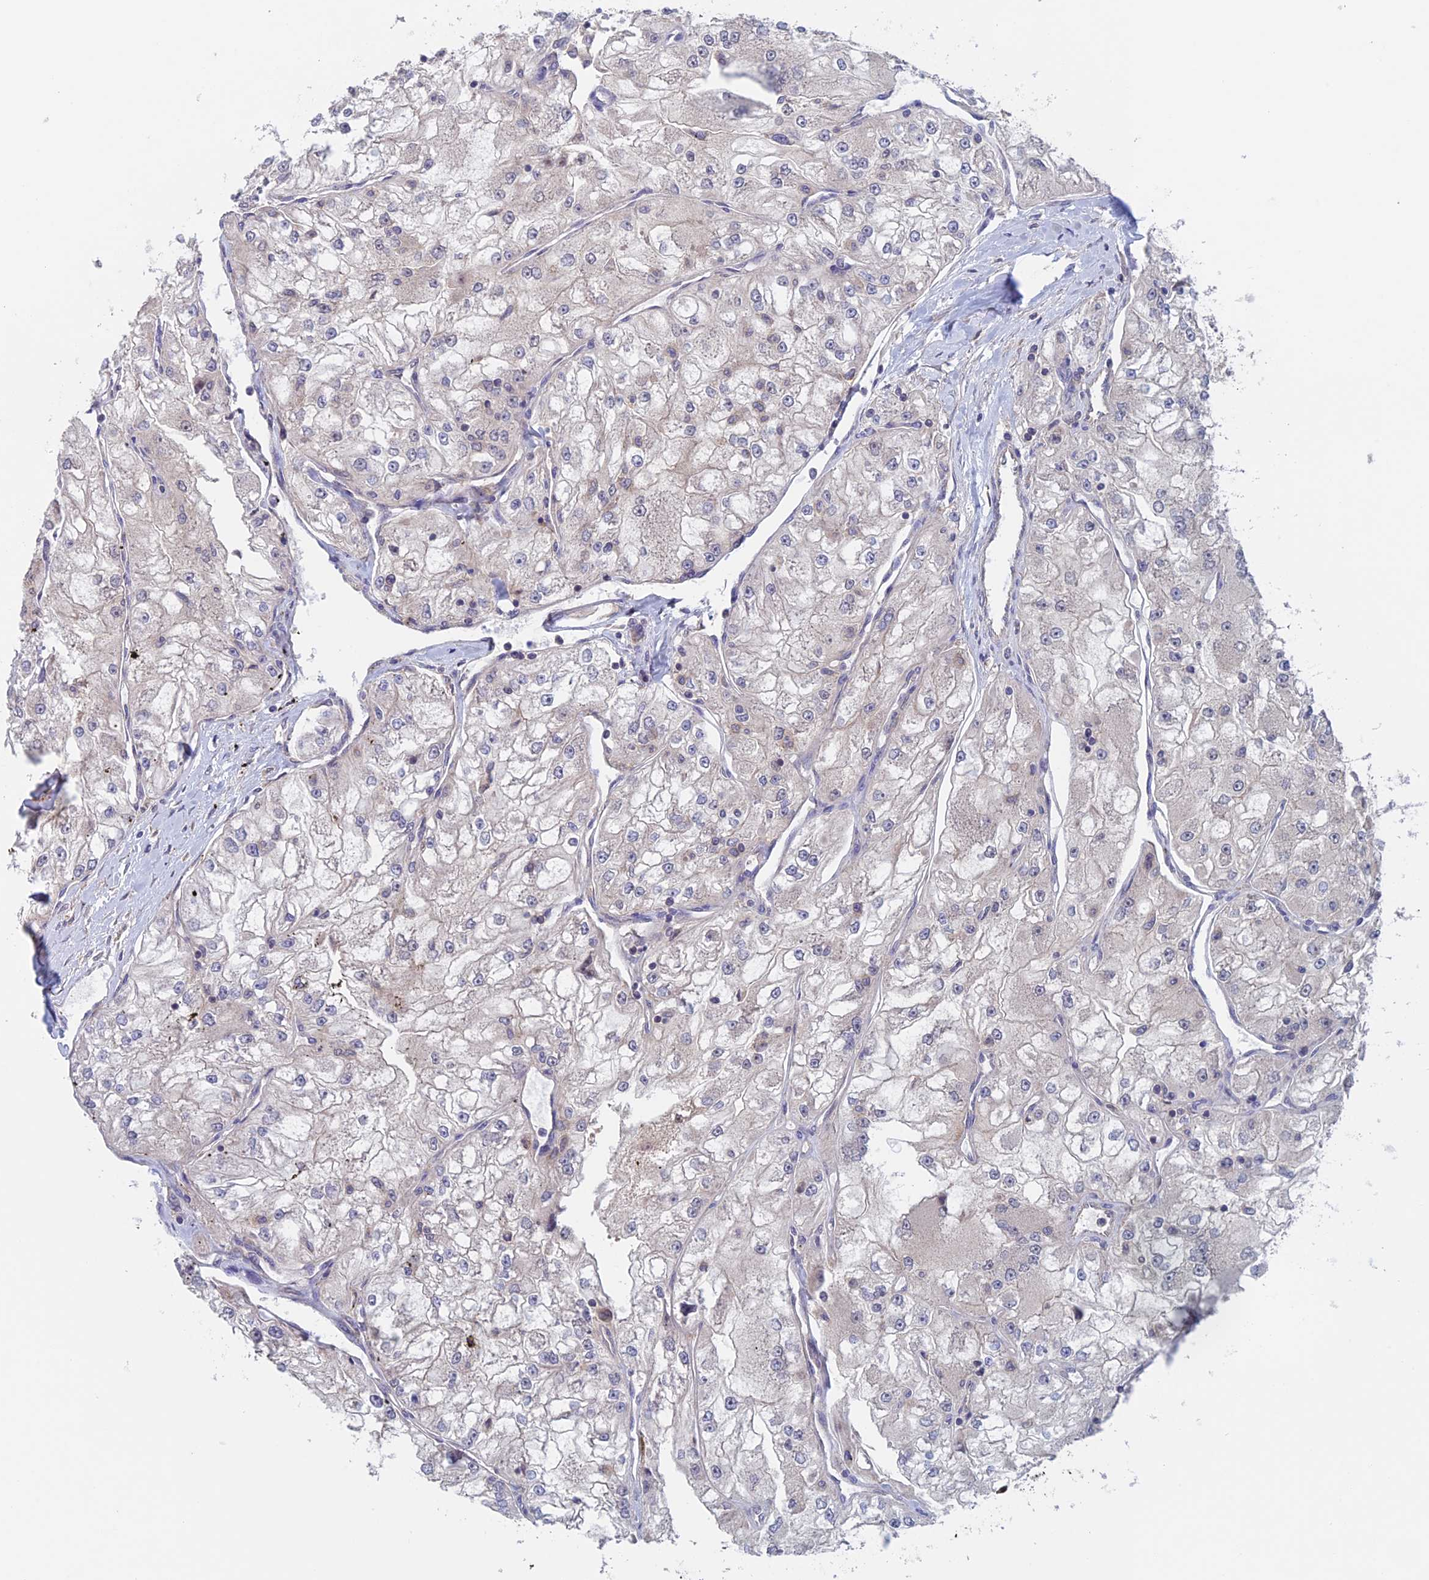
{"staining": {"intensity": "negative", "quantity": "none", "location": "none"}, "tissue": "renal cancer", "cell_type": "Tumor cells", "image_type": "cancer", "snomed": [{"axis": "morphology", "description": "Adenocarcinoma, NOS"}, {"axis": "topography", "description": "Kidney"}], "caption": "Tumor cells show no significant protein expression in adenocarcinoma (renal).", "gene": "NUDT16L1", "patient": {"sex": "female", "age": 72}}